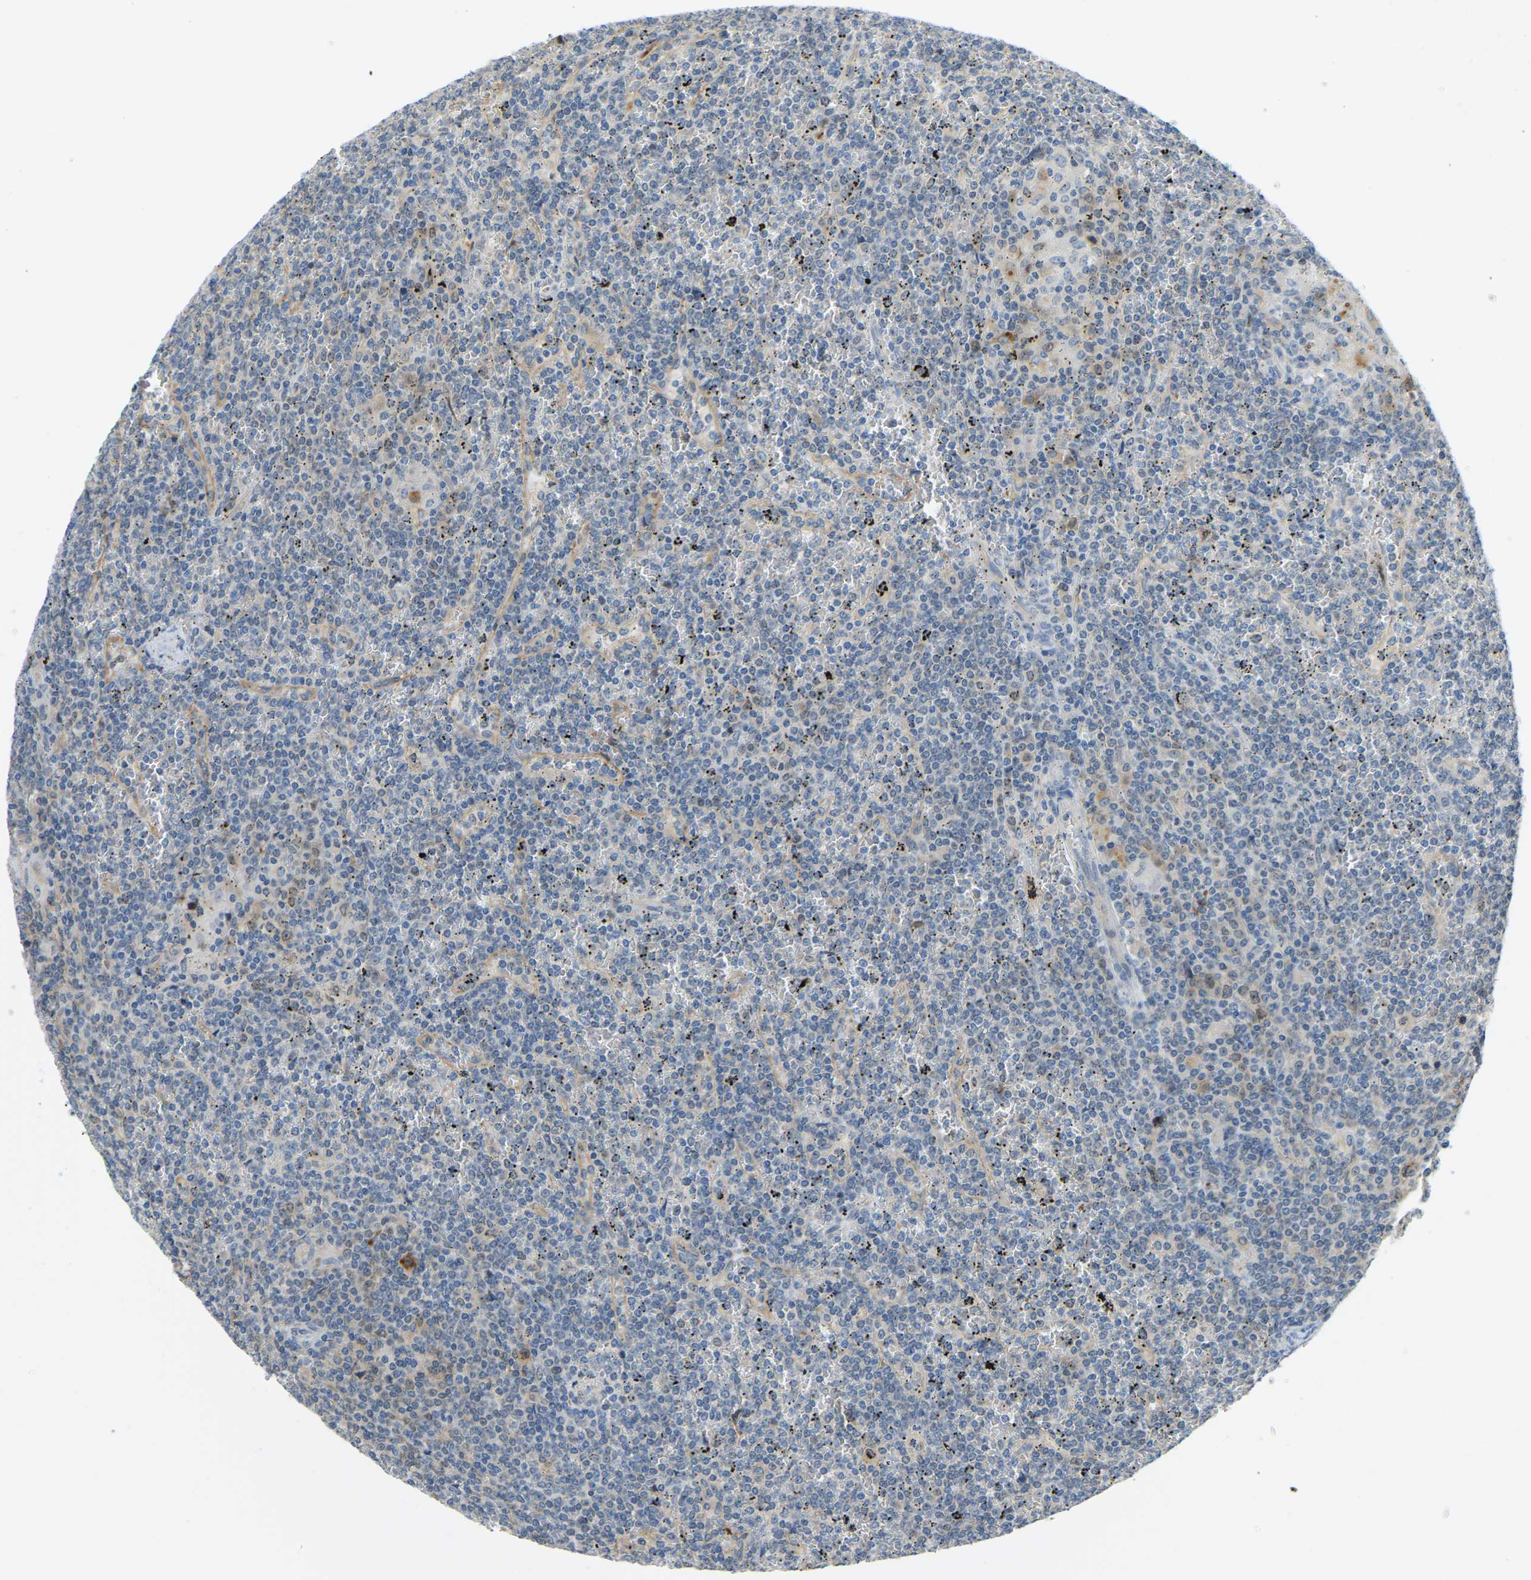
{"staining": {"intensity": "weak", "quantity": "<25%", "location": "cytoplasmic/membranous"}, "tissue": "lymphoma", "cell_type": "Tumor cells", "image_type": "cancer", "snomed": [{"axis": "morphology", "description": "Malignant lymphoma, non-Hodgkin's type, Low grade"}, {"axis": "topography", "description": "Spleen"}], "caption": "DAB immunohistochemical staining of human lymphoma shows no significant positivity in tumor cells.", "gene": "NME8", "patient": {"sex": "female", "age": 19}}